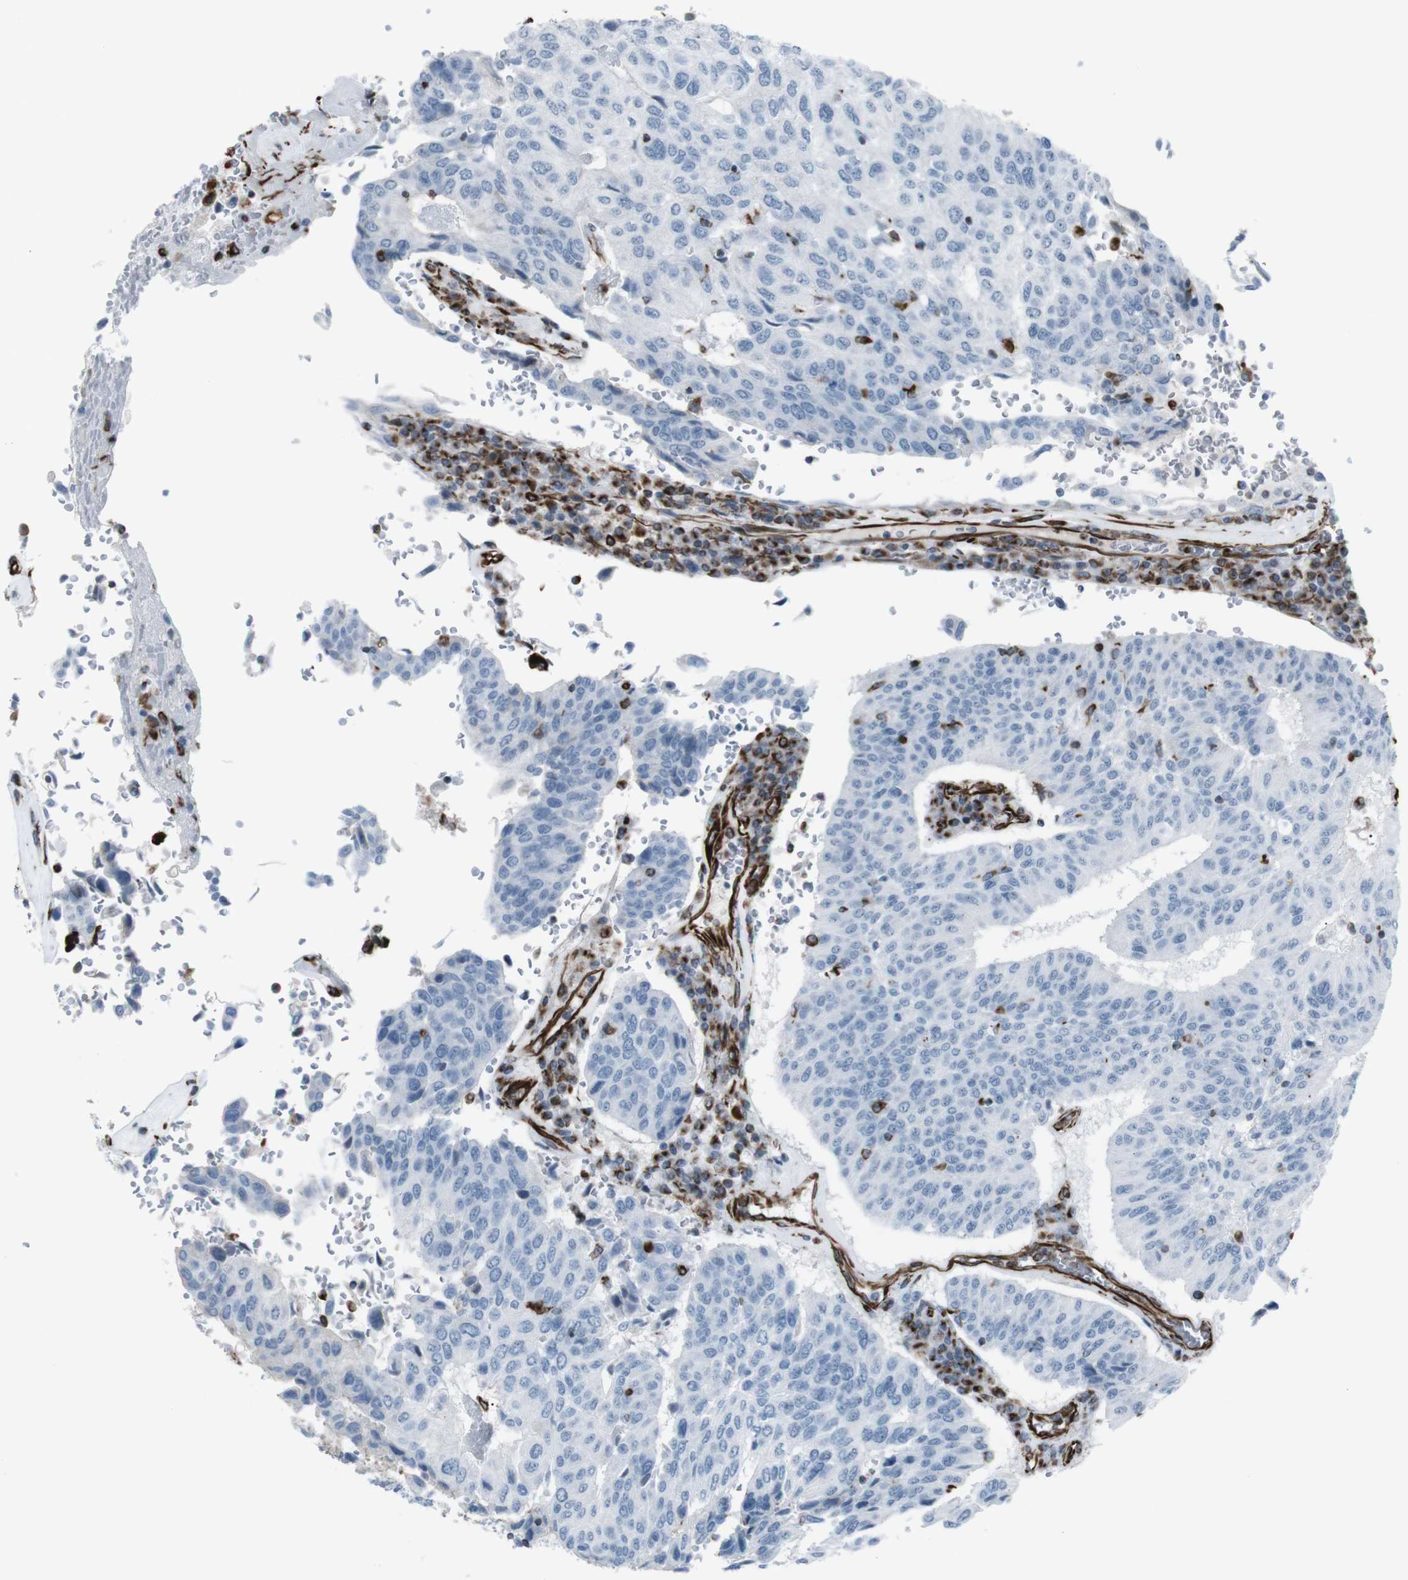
{"staining": {"intensity": "negative", "quantity": "none", "location": "none"}, "tissue": "urothelial cancer", "cell_type": "Tumor cells", "image_type": "cancer", "snomed": [{"axis": "morphology", "description": "Urothelial carcinoma, High grade"}, {"axis": "topography", "description": "Urinary bladder"}], "caption": "IHC photomicrograph of neoplastic tissue: human high-grade urothelial carcinoma stained with DAB displays no significant protein positivity in tumor cells.", "gene": "ZDHHC6", "patient": {"sex": "male", "age": 66}}